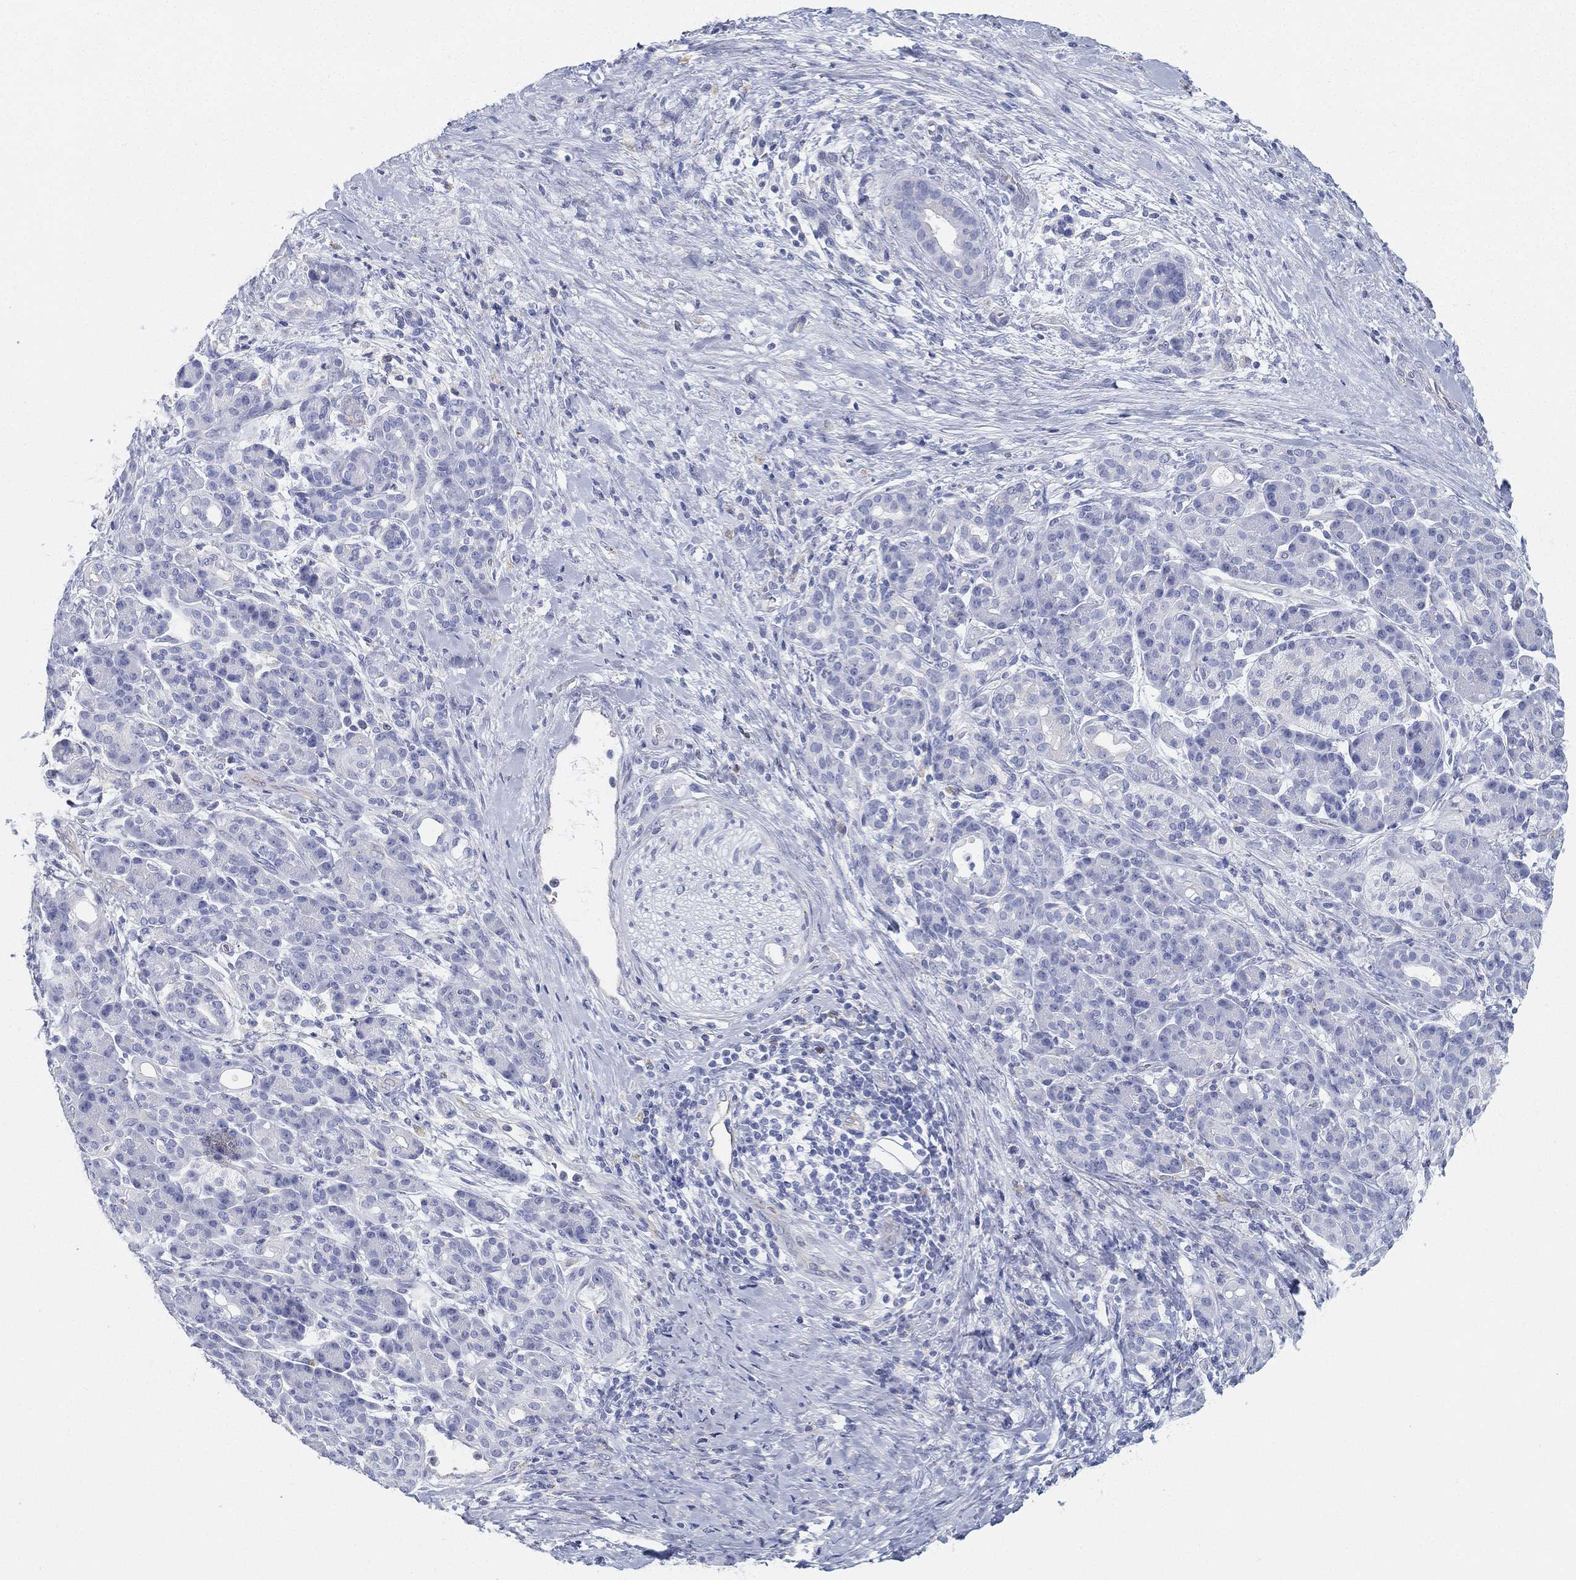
{"staining": {"intensity": "negative", "quantity": "none", "location": "none"}, "tissue": "pancreatic cancer", "cell_type": "Tumor cells", "image_type": "cancer", "snomed": [{"axis": "morphology", "description": "Adenocarcinoma, NOS"}, {"axis": "topography", "description": "Pancreas"}], "caption": "Photomicrograph shows no protein staining in tumor cells of pancreatic cancer (adenocarcinoma) tissue.", "gene": "GPR61", "patient": {"sex": "male", "age": 44}}